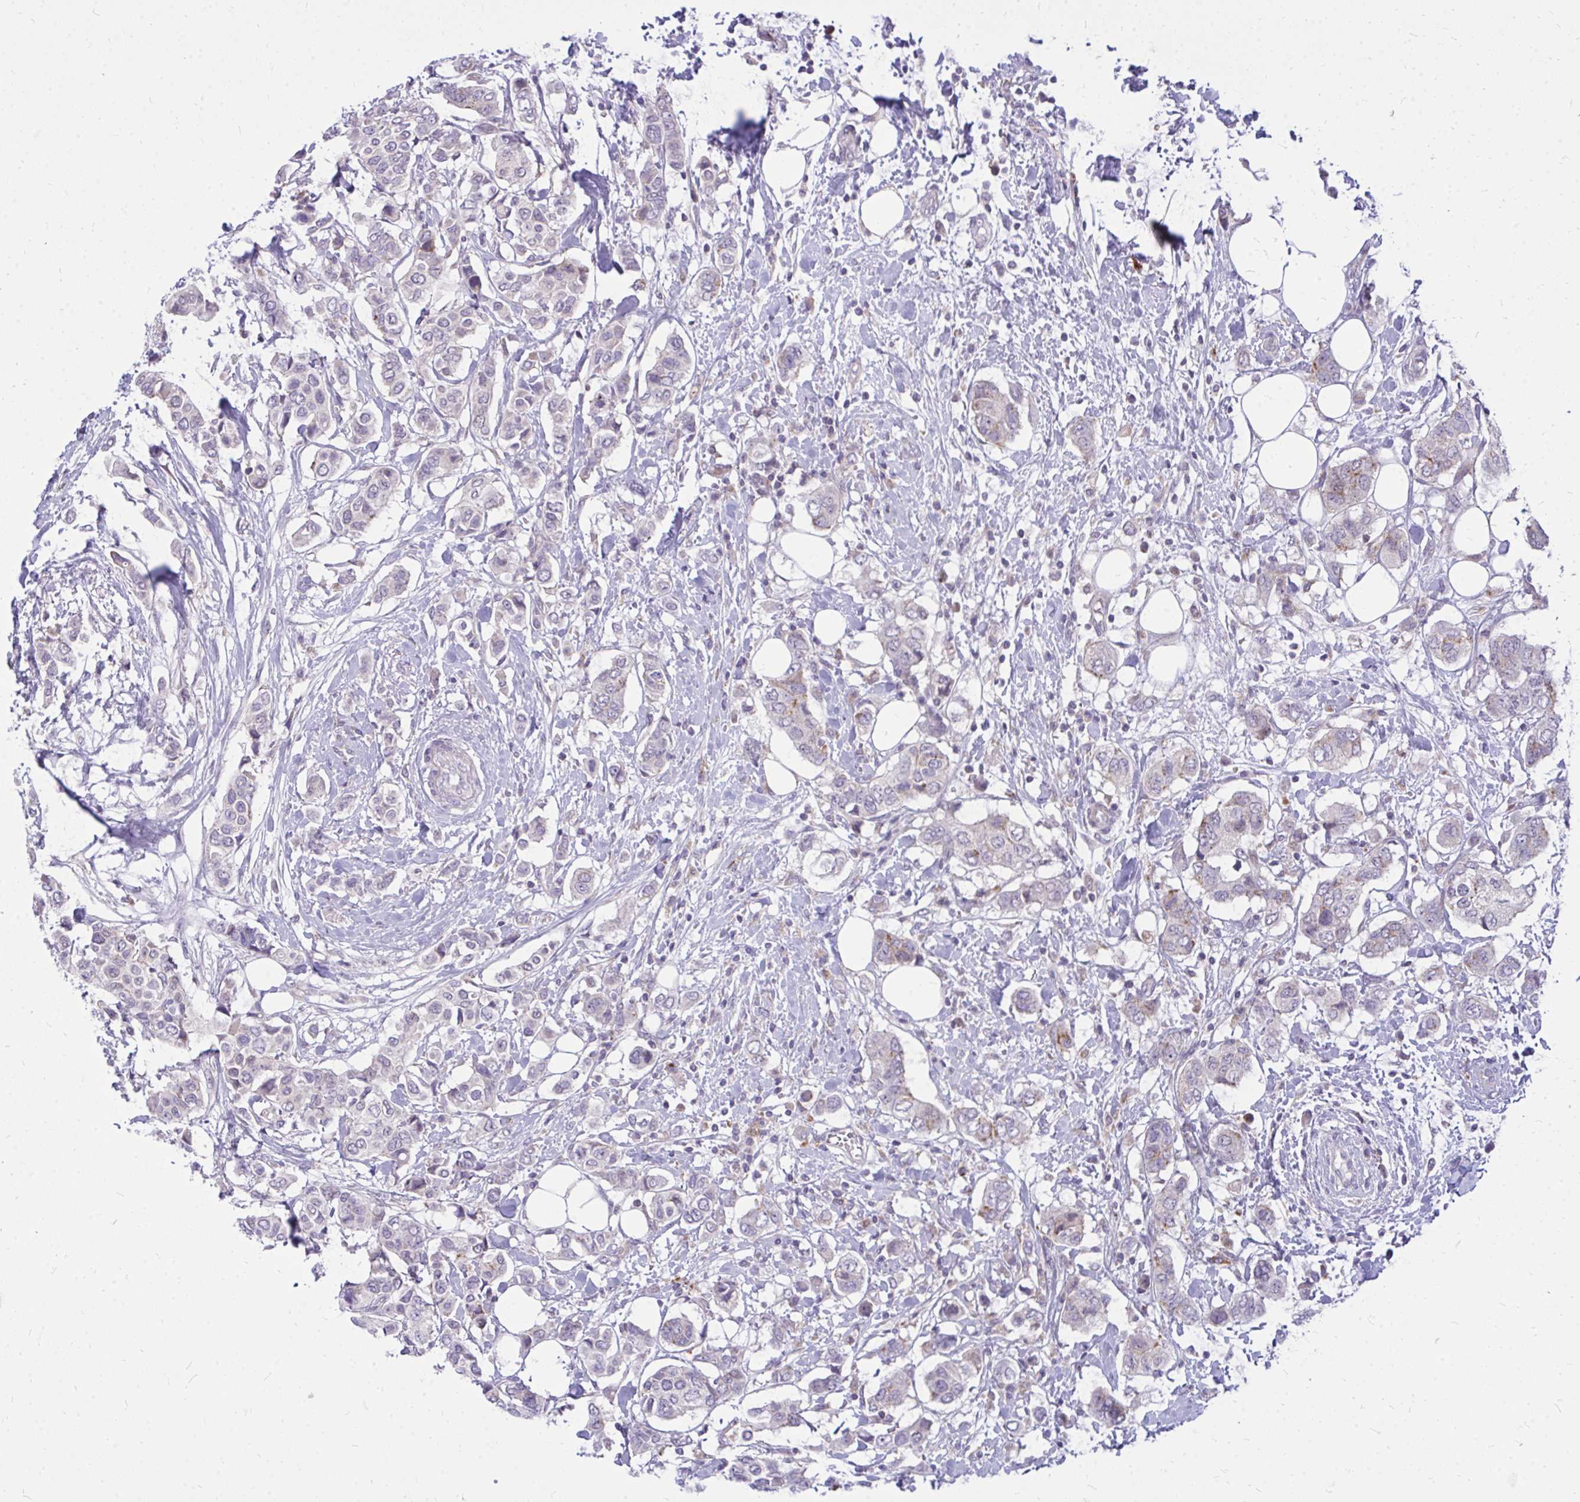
{"staining": {"intensity": "weak", "quantity": "<25%", "location": "cytoplasmic/membranous"}, "tissue": "breast cancer", "cell_type": "Tumor cells", "image_type": "cancer", "snomed": [{"axis": "morphology", "description": "Lobular carcinoma"}, {"axis": "topography", "description": "Breast"}], "caption": "Tumor cells are negative for brown protein staining in breast cancer (lobular carcinoma). (DAB (3,3'-diaminobenzidine) immunohistochemistry (IHC) visualized using brightfield microscopy, high magnification).", "gene": "ZSCAN25", "patient": {"sex": "female", "age": 51}}